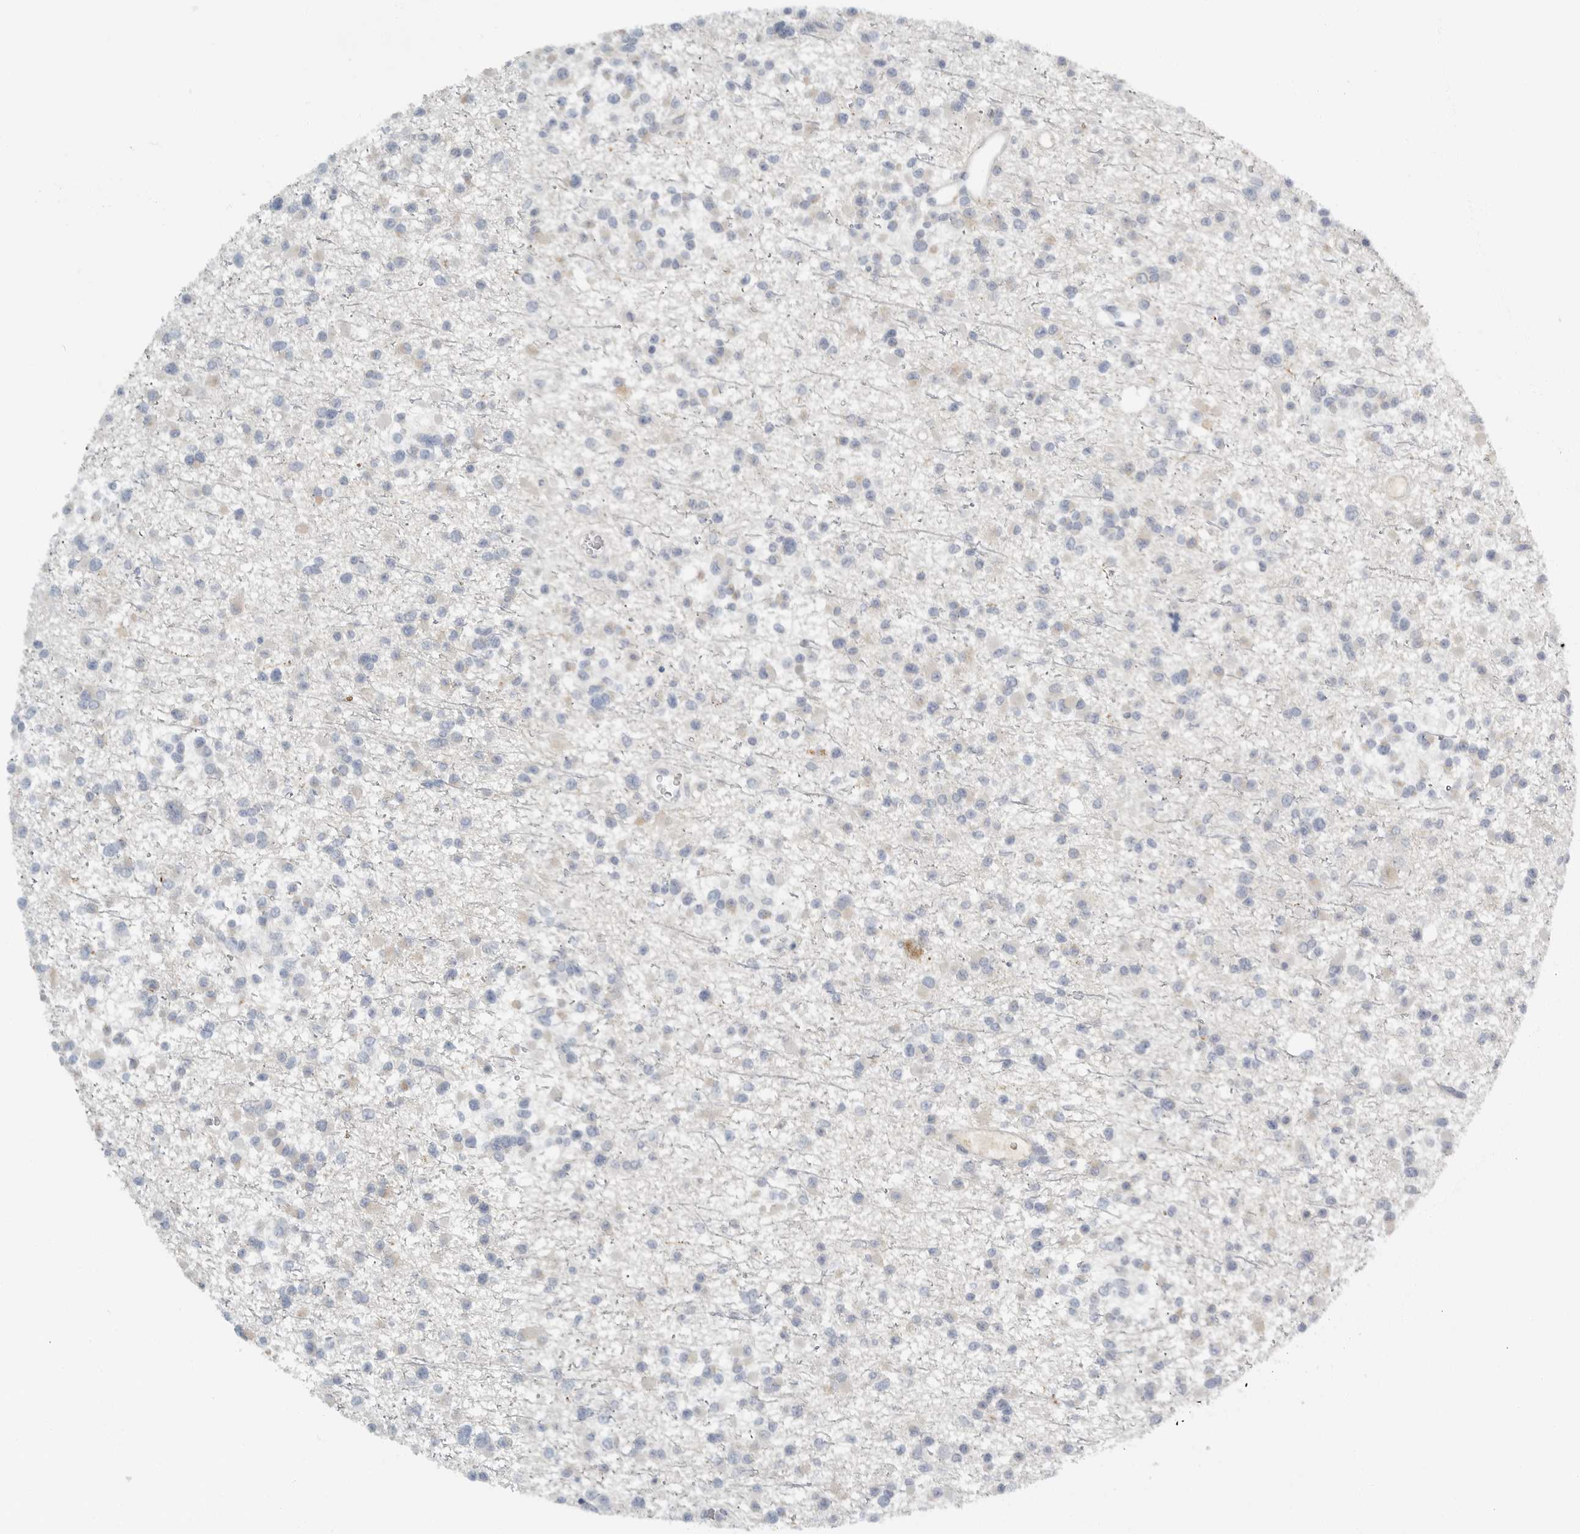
{"staining": {"intensity": "negative", "quantity": "none", "location": "none"}, "tissue": "glioma", "cell_type": "Tumor cells", "image_type": "cancer", "snomed": [{"axis": "morphology", "description": "Glioma, malignant, Low grade"}, {"axis": "topography", "description": "Brain"}], "caption": "The immunohistochemistry image has no significant expression in tumor cells of low-grade glioma (malignant) tissue.", "gene": "PAM", "patient": {"sex": "female", "age": 22}}